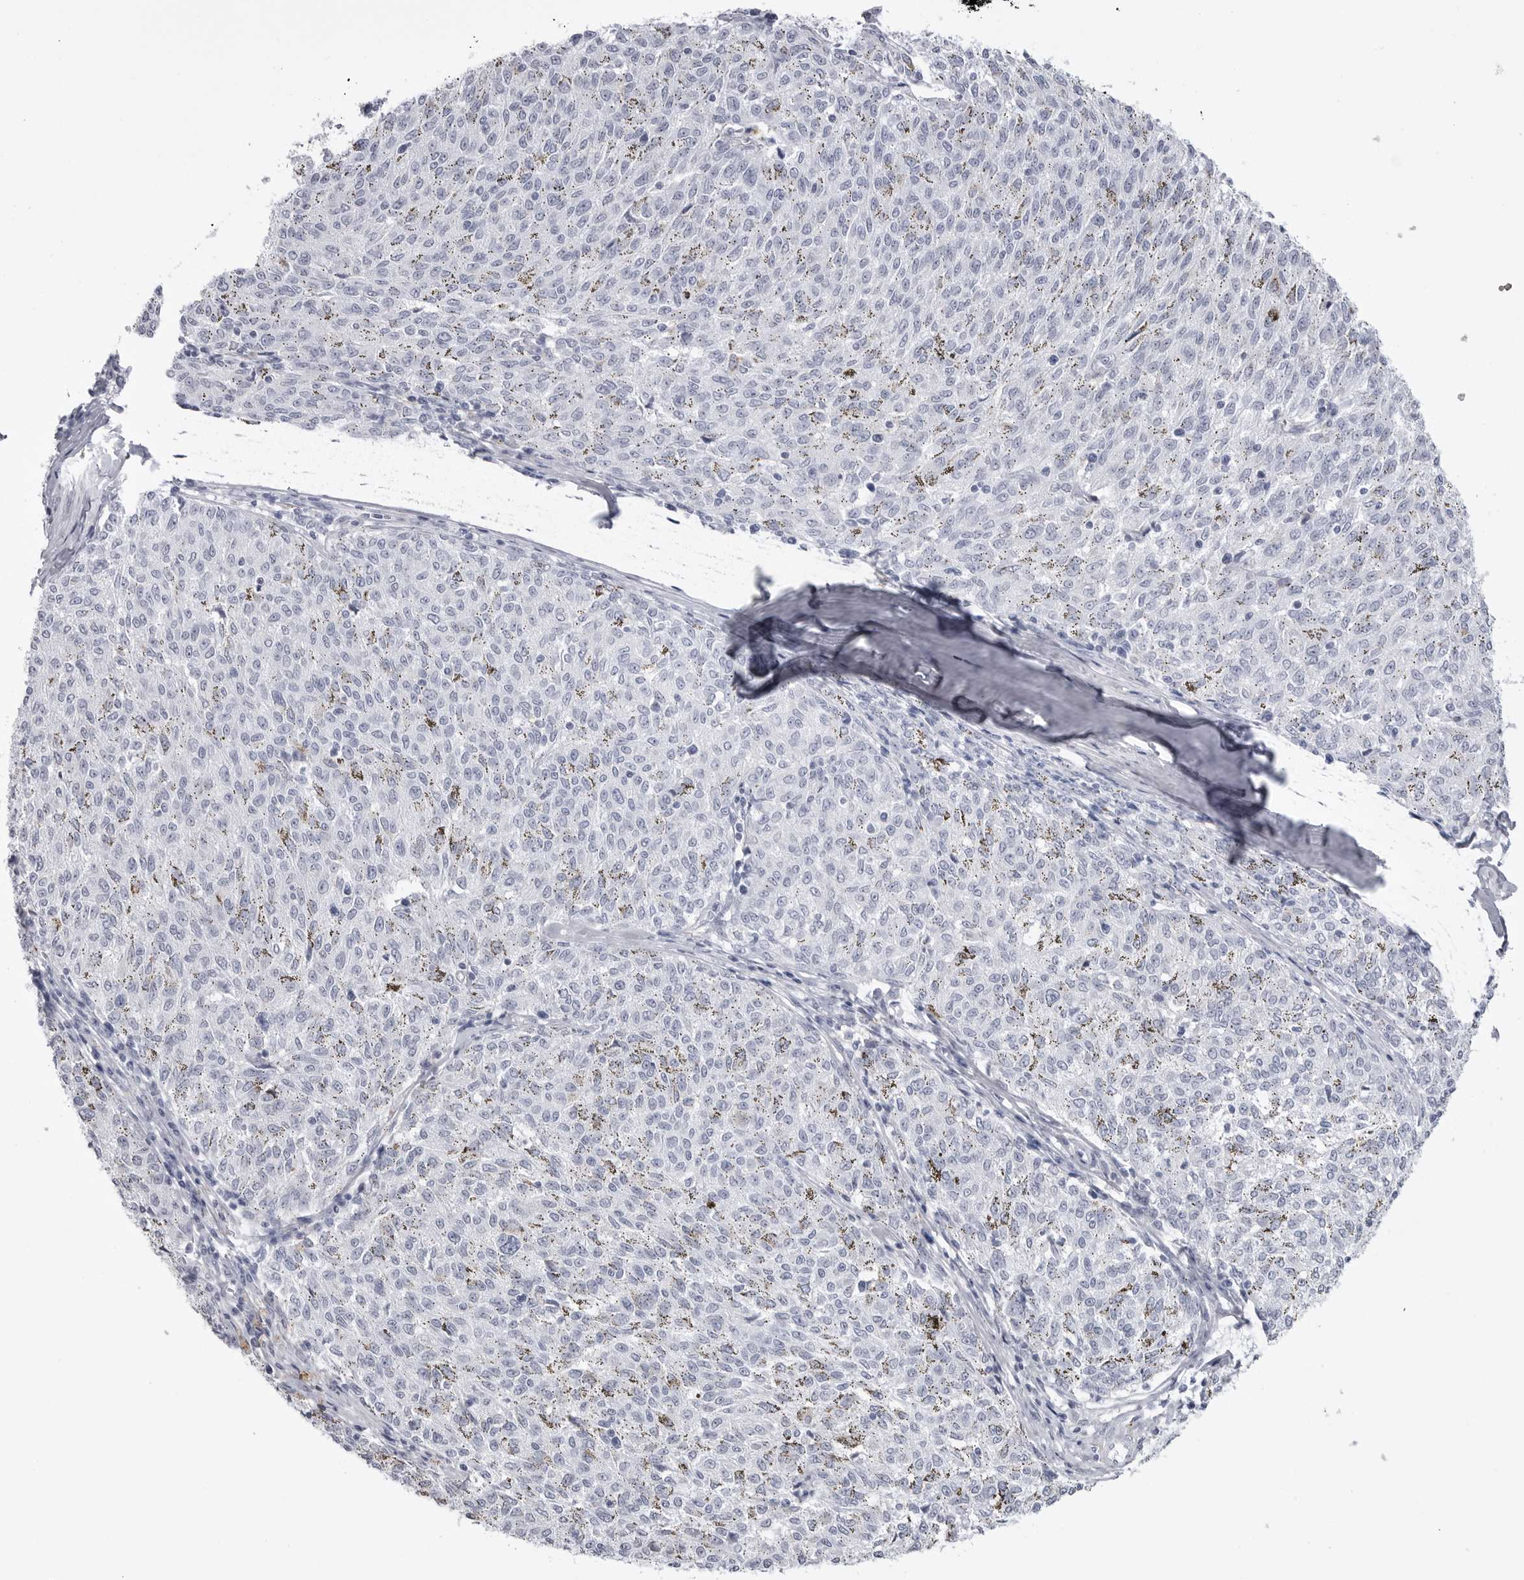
{"staining": {"intensity": "negative", "quantity": "none", "location": "none"}, "tissue": "melanoma", "cell_type": "Tumor cells", "image_type": "cancer", "snomed": [{"axis": "morphology", "description": "Malignant melanoma, NOS"}, {"axis": "topography", "description": "Skin"}], "caption": "This is an IHC image of melanoma. There is no positivity in tumor cells.", "gene": "COL26A1", "patient": {"sex": "female", "age": 72}}